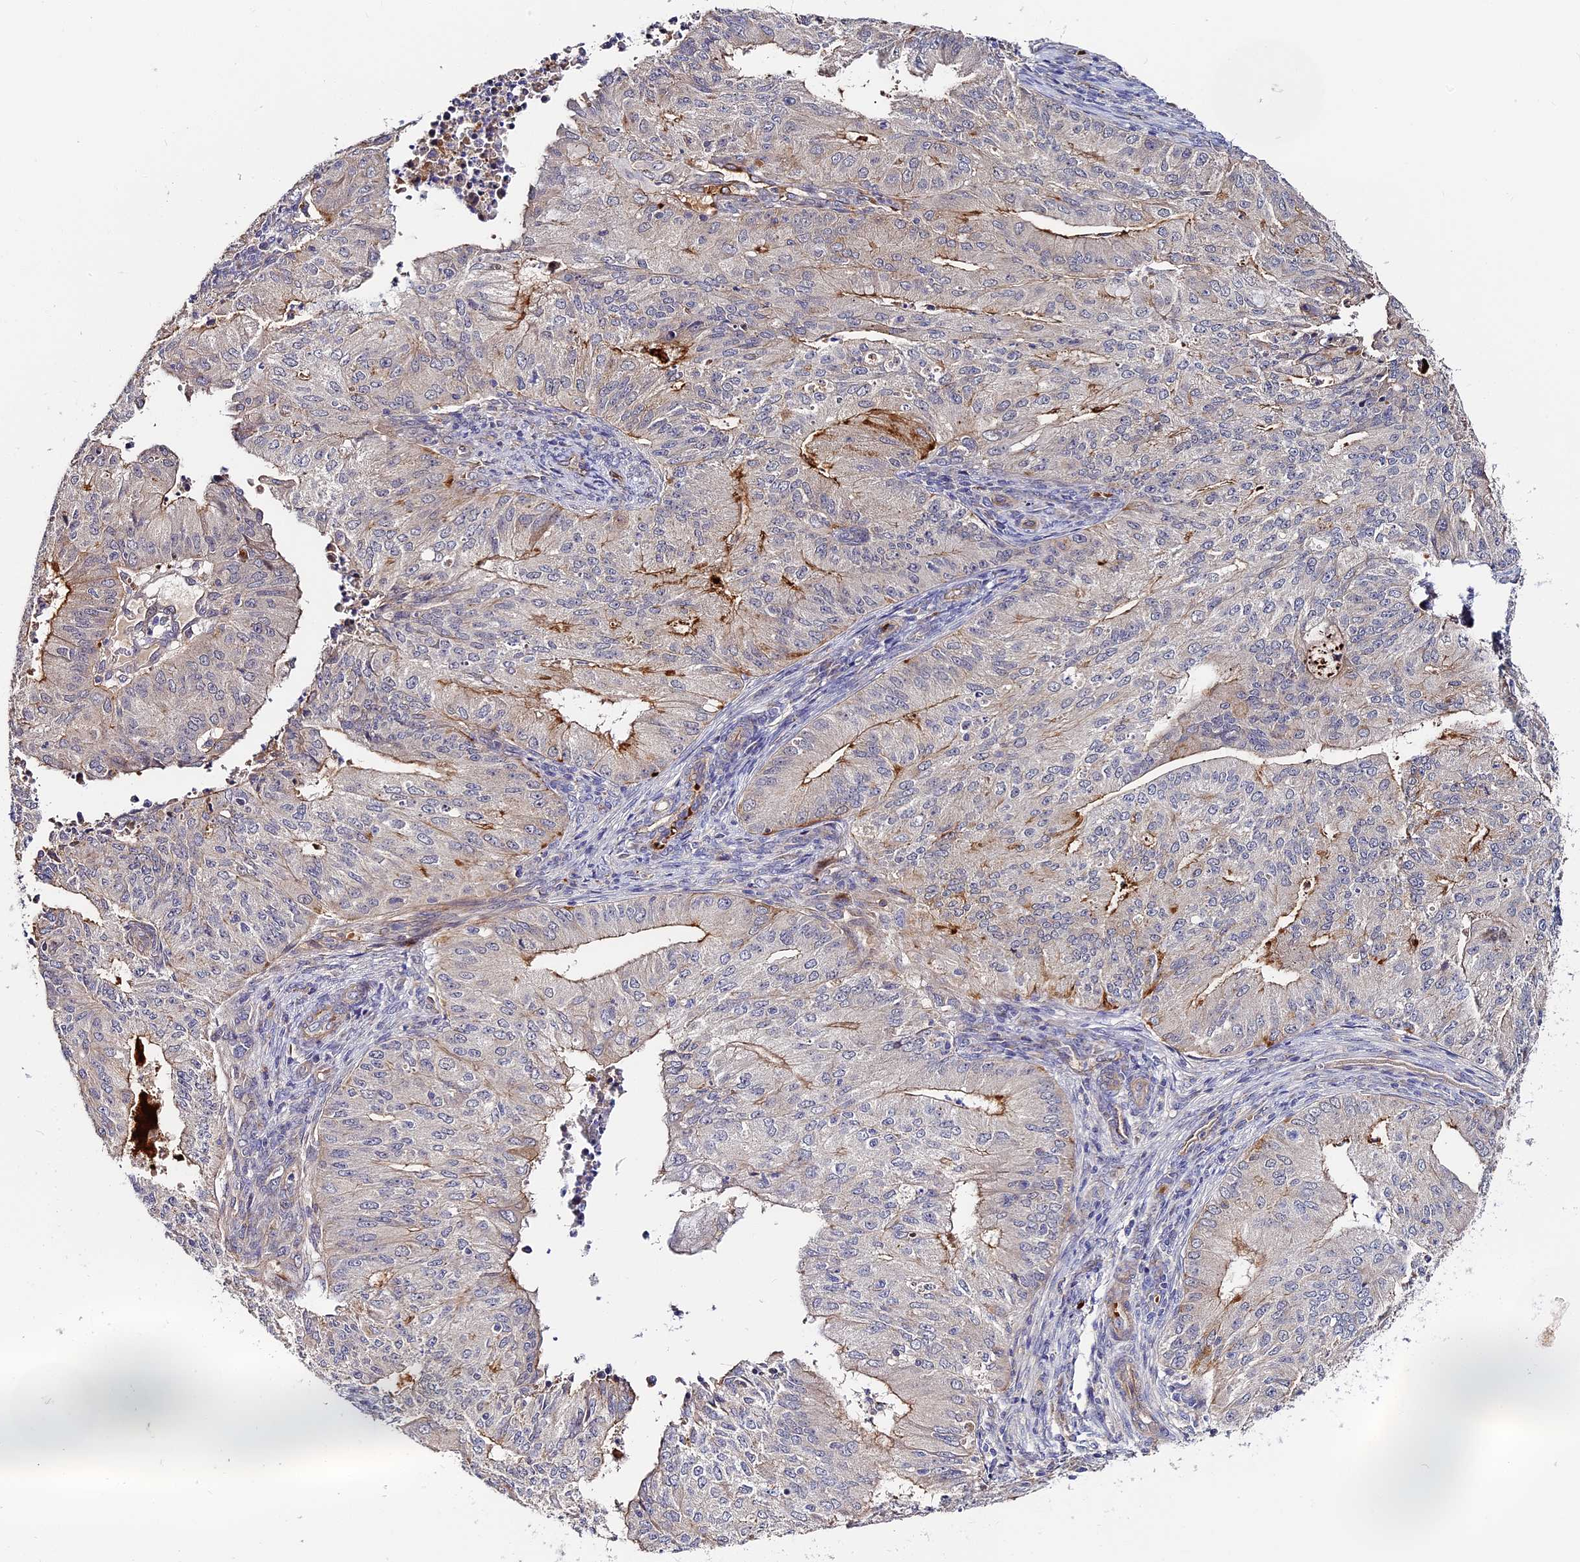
{"staining": {"intensity": "moderate", "quantity": "<25%", "location": "cytoplasmic/membranous"}, "tissue": "endometrial cancer", "cell_type": "Tumor cells", "image_type": "cancer", "snomed": [{"axis": "morphology", "description": "Adenocarcinoma, NOS"}, {"axis": "topography", "description": "Endometrium"}], "caption": "DAB immunohistochemical staining of human endometrial adenocarcinoma reveals moderate cytoplasmic/membranous protein staining in about <25% of tumor cells.", "gene": "MISP3", "patient": {"sex": "female", "age": 50}}